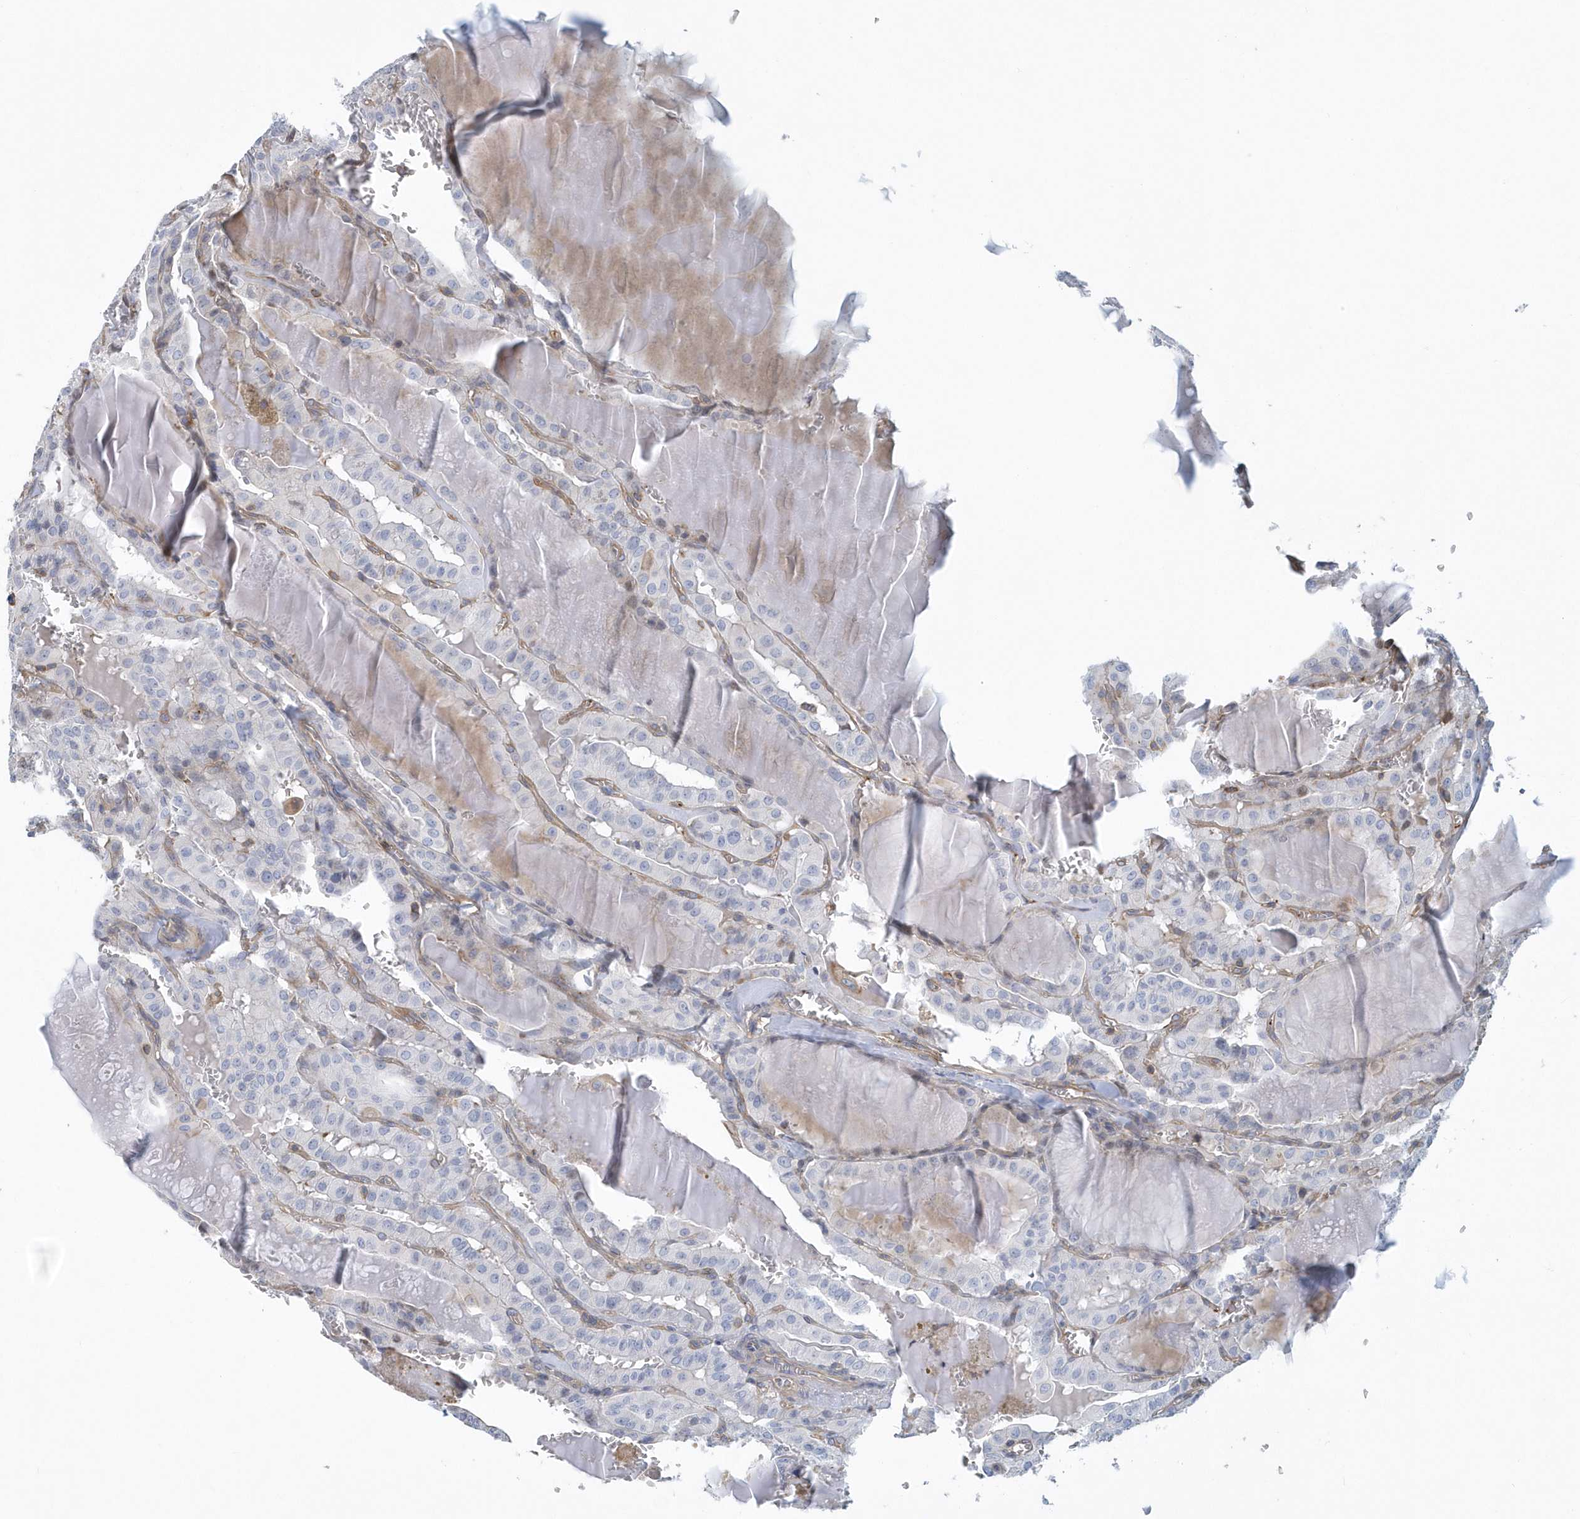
{"staining": {"intensity": "negative", "quantity": "none", "location": "none"}, "tissue": "thyroid cancer", "cell_type": "Tumor cells", "image_type": "cancer", "snomed": [{"axis": "morphology", "description": "Papillary adenocarcinoma, NOS"}, {"axis": "topography", "description": "Thyroid gland"}], "caption": "Human thyroid papillary adenocarcinoma stained for a protein using immunohistochemistry (IHC) shows no staining in tumor cells.", "gene": "ARAP2", "patient": {"sex": "male", "age": 52}}